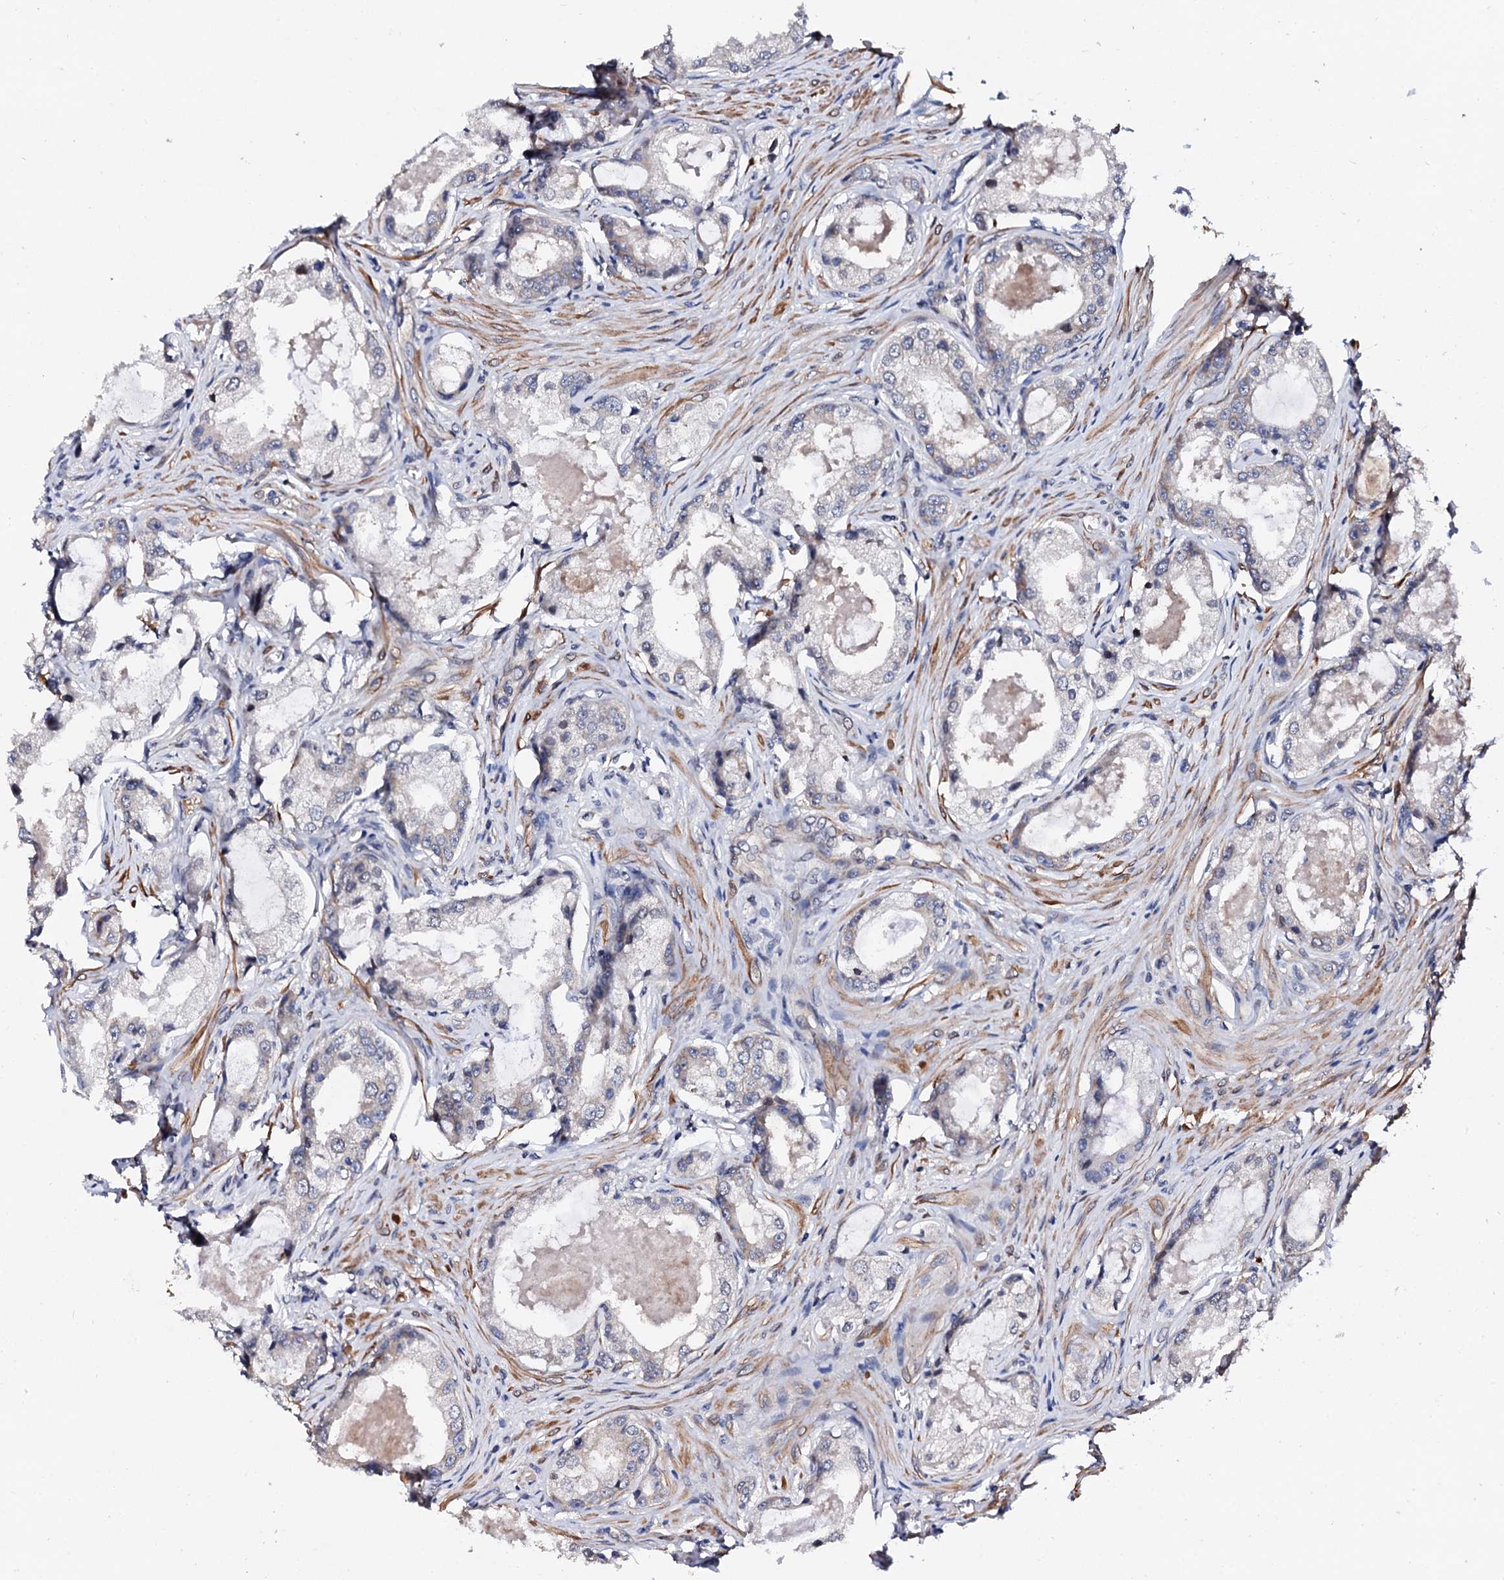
{"staining": {"intensity": "negative", "quantity": "none", "location": "none"}, "tissue": "prostate cancer", "cell_type": "Tumor cells", "image_type": "cancer", "snomed": [{"axis": "morphology", "description": "Adenocarcinoma, Low grade"}, {"axis": "topography", "description": "Prostate"}], "caption": "The photomicrograph displays no significant positivity in tumor cells of prostate cancer (adenocarcinoma (low-grade)). Brightfield microscopy of IHC stained with DAB (brown) and hematoxylin (blue), captured at high magnification.", "gene": "NUP58", "patient": {"sex": "male", "age": 68}}